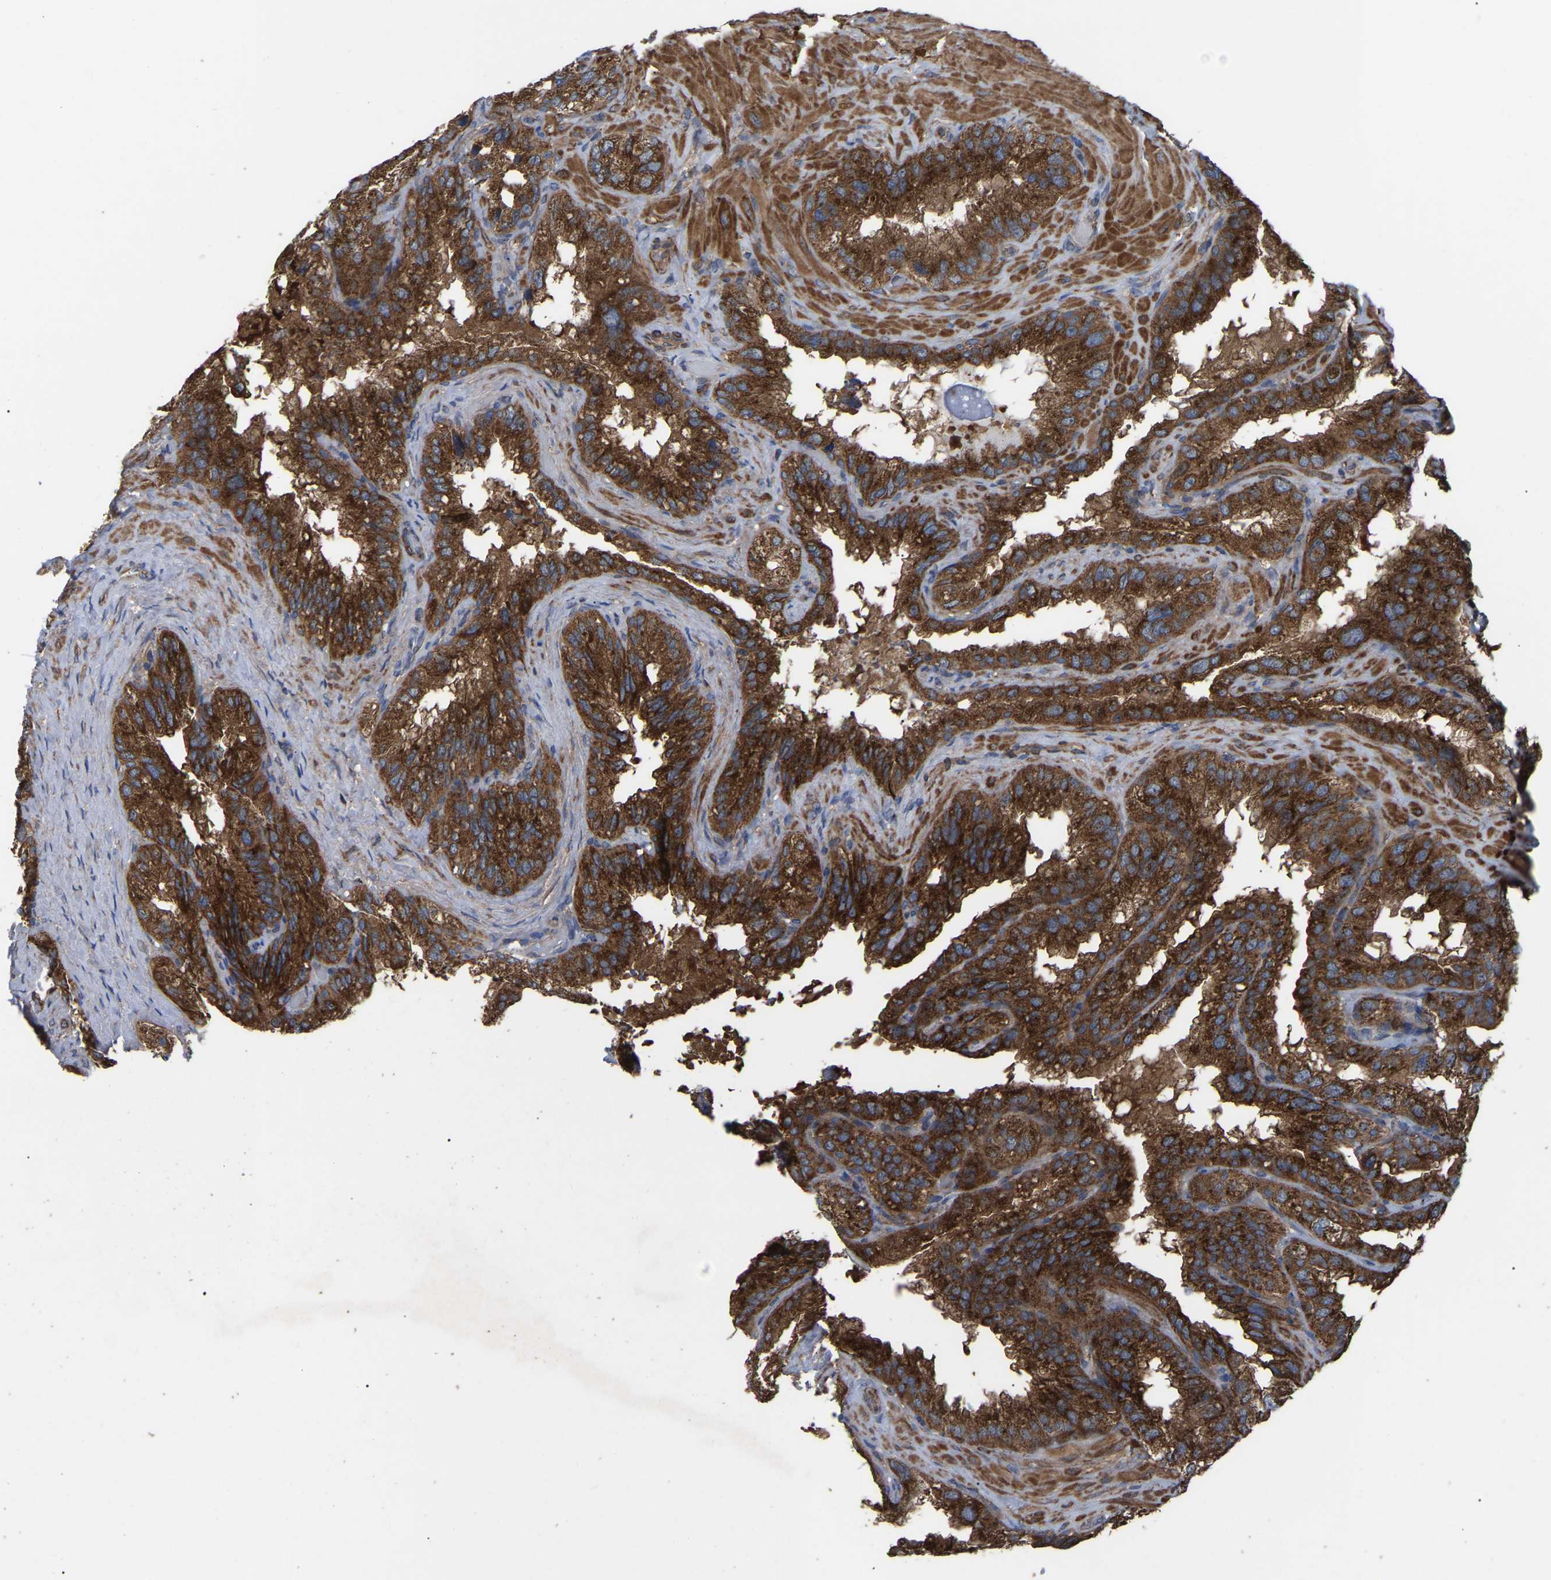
{"staining": {"intensity": "strong", "quantity": ">75%", "location": "cytoplasmic/membranous"}, "tissue": "seminal vesicle", "cell_type": "Glandular cells", "image_type": "normal", "snomed": [{"axis": "morphology", "description": "Normal tissue, NOS"}, {"axis": "topography", "description": "Seminal veicle"}], "caption": "A brown stain shows strong cytoplasmic/membranous staining of a protein in glandular cells of benign human seminal vesicle. The staining is performed using DAB (3,3'-diaminobenzidine) brown chromogen to label protein expression. The nuclei are counter-stained blue using hematoxylin.", "gene": "GCC1", "patient": {"sex": "male", "age": 68}}